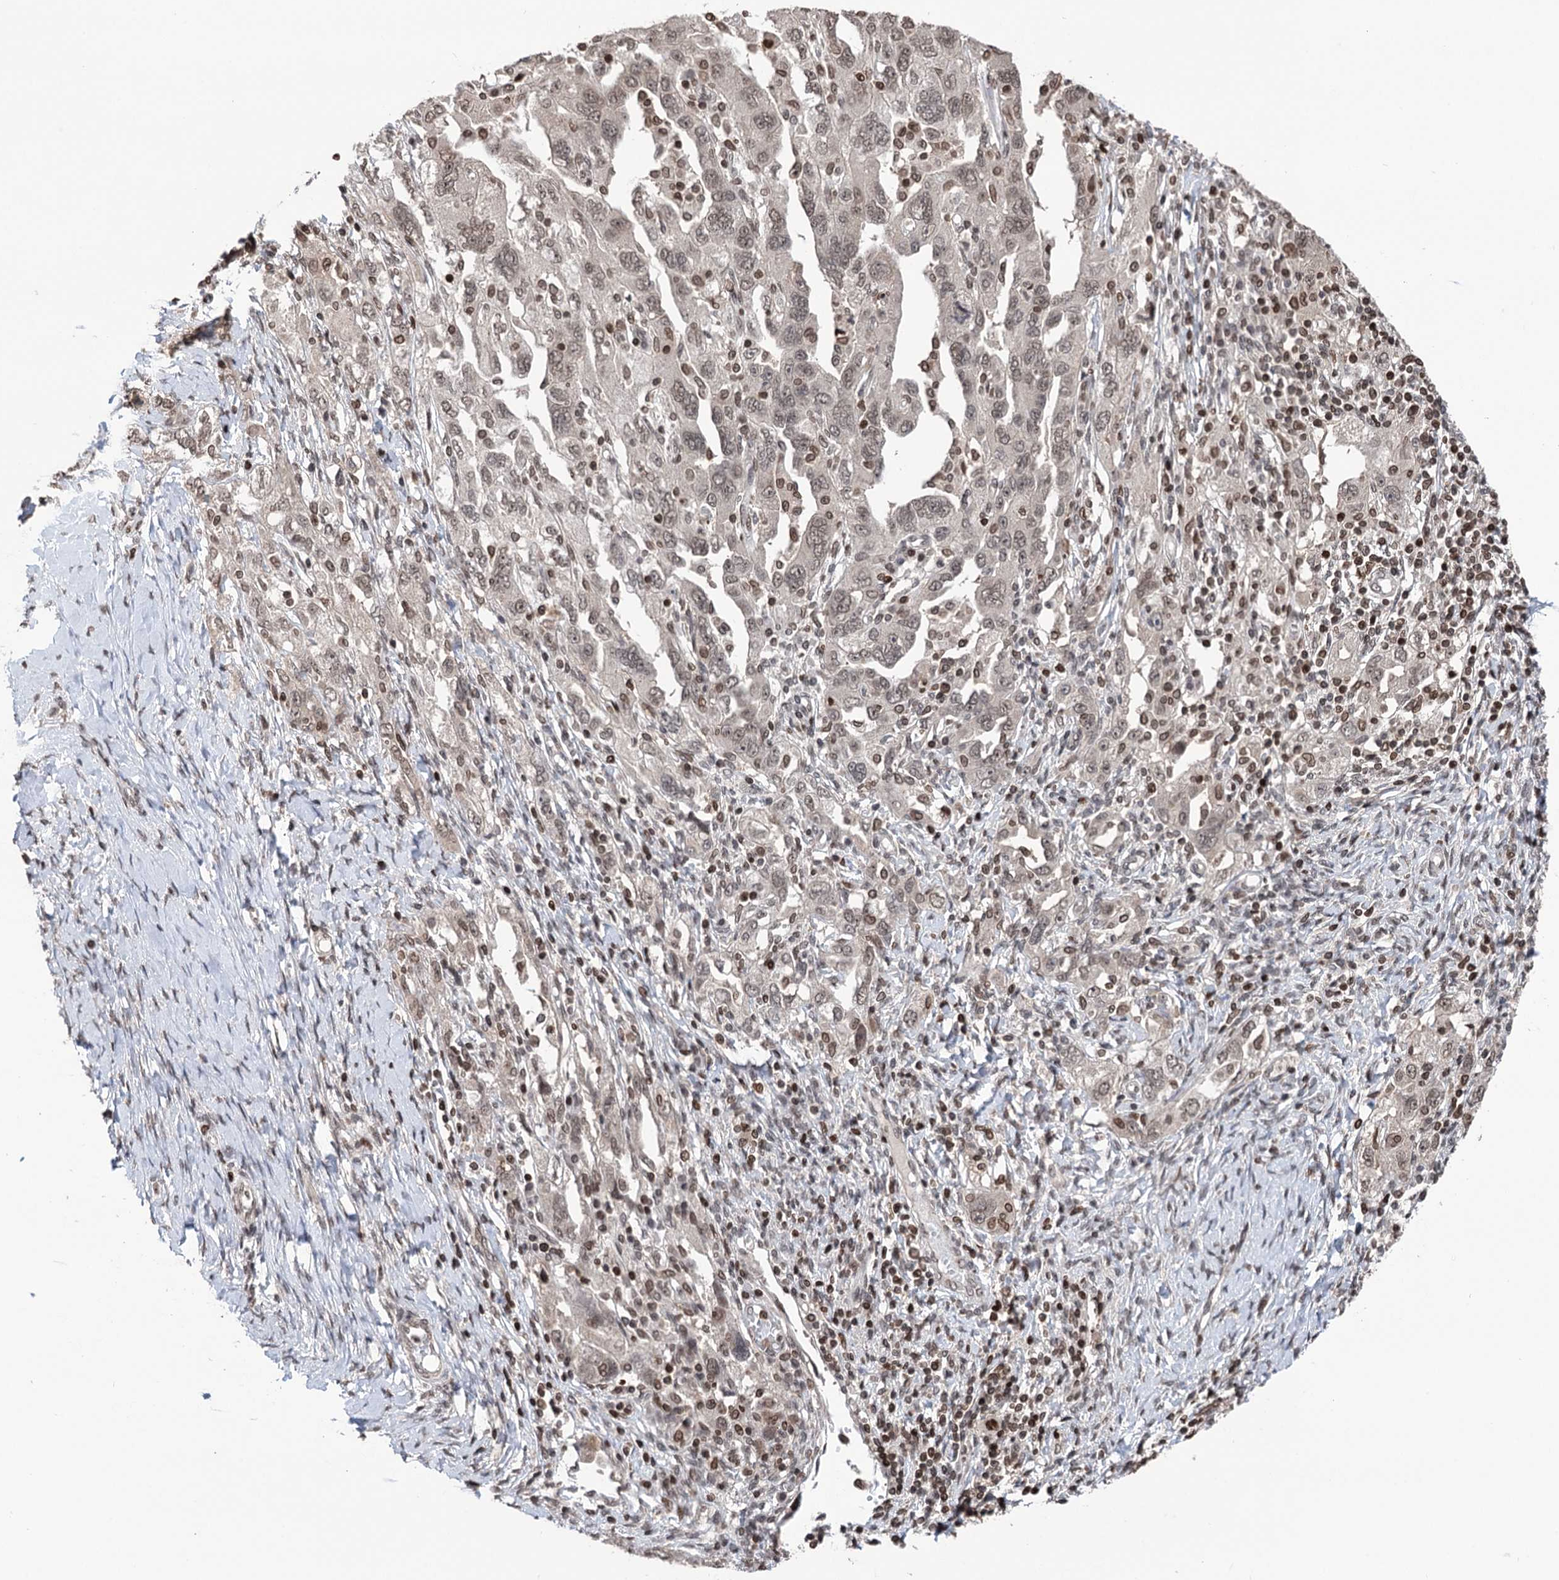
{"staining": {"intensity": "weak", "quantity": ">75%", "location": "nuclear"}, "tissue": "ovarian cancer", "cell_type": "Tumor cells", "image_type": "cancer", "snomed": [{"axis": "morphology", "description": "Carcinoma, NOS"}, {"axis": "morphology", "description": "Cystadenocarcinoma, serous, NOS"}, {"axis": "topography", "description": "Ovary"}], "caption": "Protein staining of ovarian cancer tissue demonstrates weak nuclear positivity in approximately >75% of tumor cells.", "gene": "CCDC77", "patient": {"sex": "female", "age": 69}}